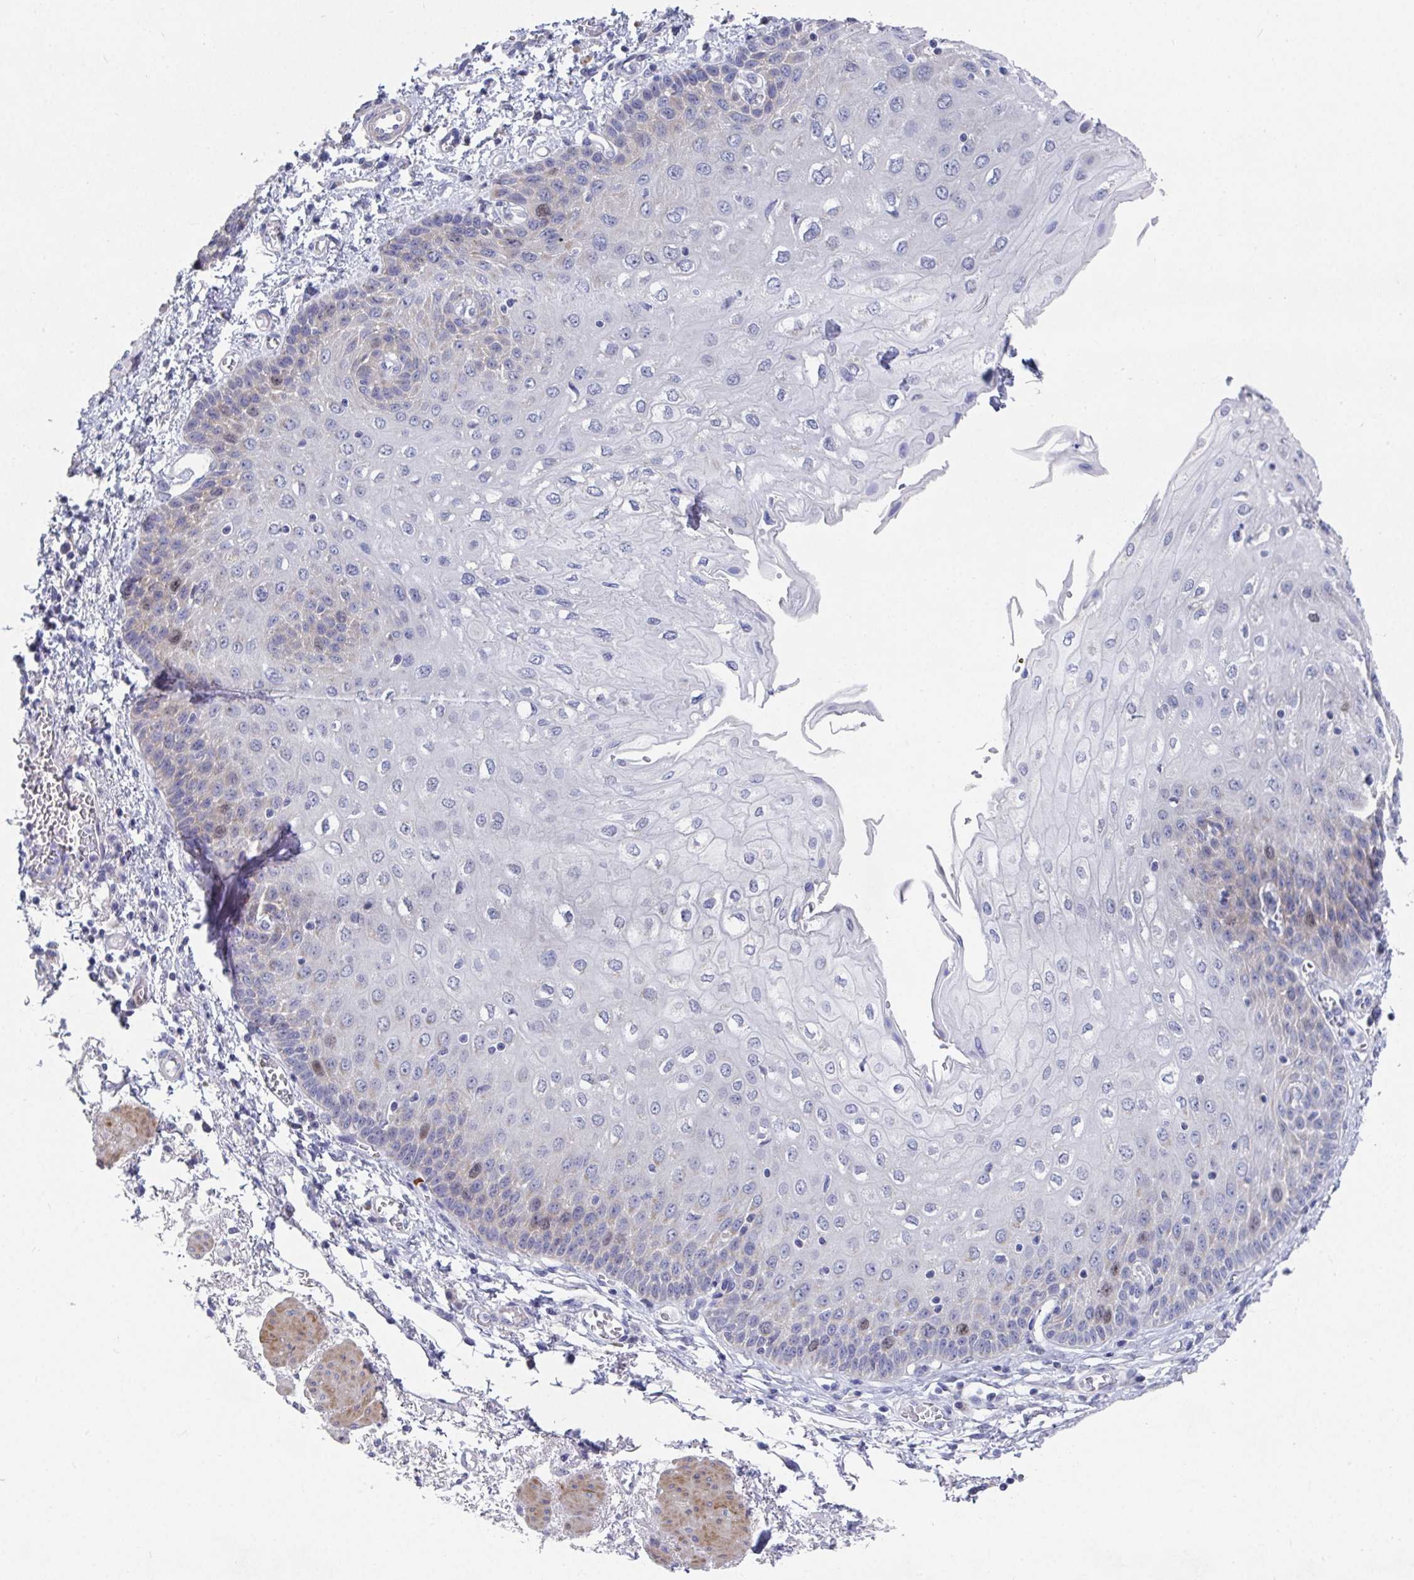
{"staining": {"intensity": "weak", "quantity": "<25%", "location": "nuclear"}, "tissue": "esophagus", "cell_type": "Squamous epithelial cells", "image_type": "normal", "snomed": [{"axis": "morphology", "description": "Normal tissue, NOS"}, {"axis": "morphology", "description": "Adenocarcinoma, NOS"}, {"axis": "topography", "description": "Esophagus"}], "caption": "Immunohistochemistry of unremarkable esophagus shows no expression in squamous epithelial cells.", "gene": "ATP5F1C", "patient": {"sex": "male", "age": 81}}